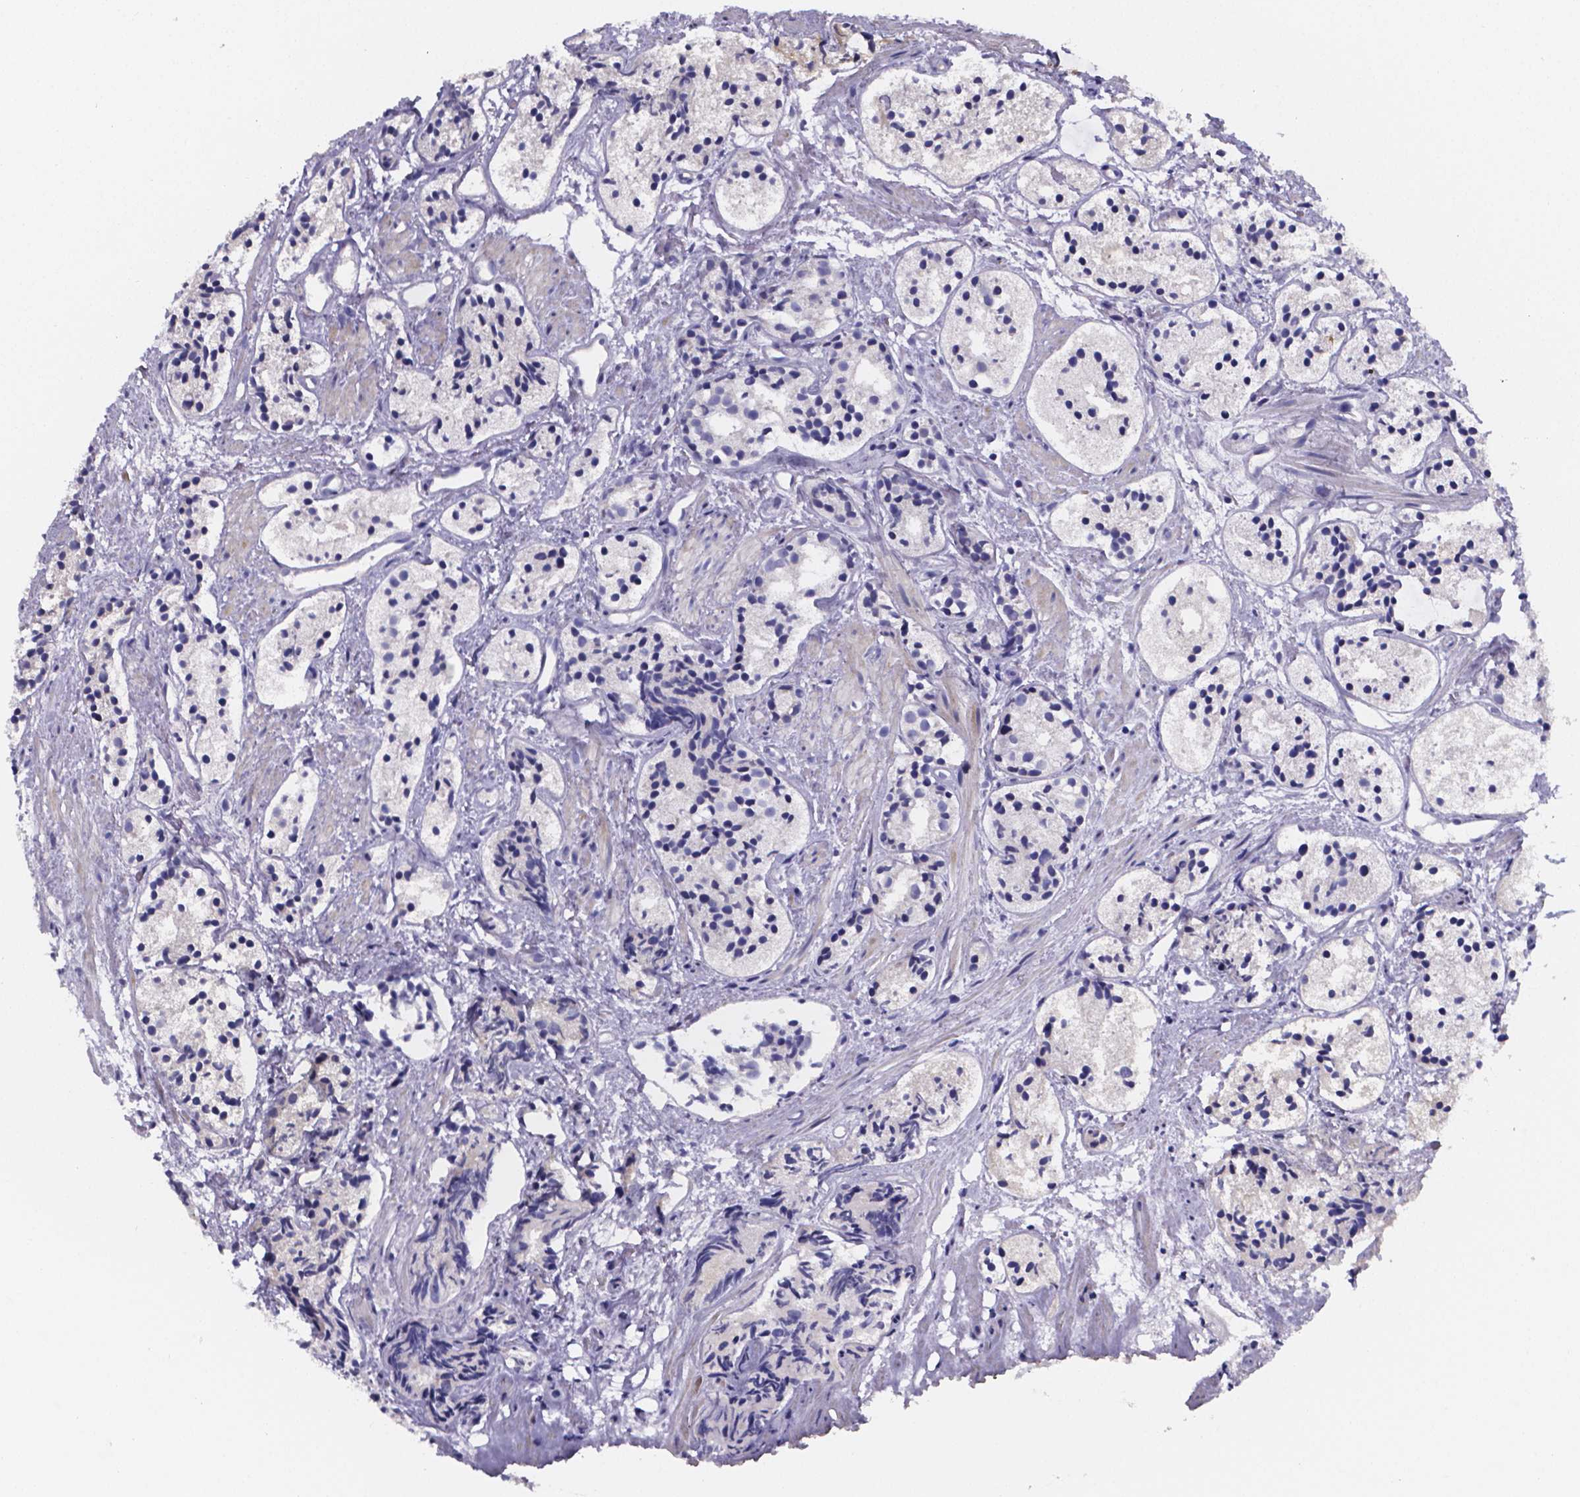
{"staining": {"intensity": "negative", "quantity": "none", "location": "none"}, "tissue": "prostate cancer", "cell_type": "Tumor cells", "image_type": "cancer", "snomed": [{"axis": "morphology", "description": "Adenocarcinoma, High grade"}, {"axis": "topography", "description": "Prostate"}], "caption": "The photomicrograph displays no significant staining in tumor cells of prostate cancer (high-grade adenocarcinoma). Brightfield microscopy of immunohistochemistry stained with DAB (brown) and hematoxylin (blue), captured at high magnification.", "gene": "GABRA3", "patient": {"sex": "male", "age": 85}}